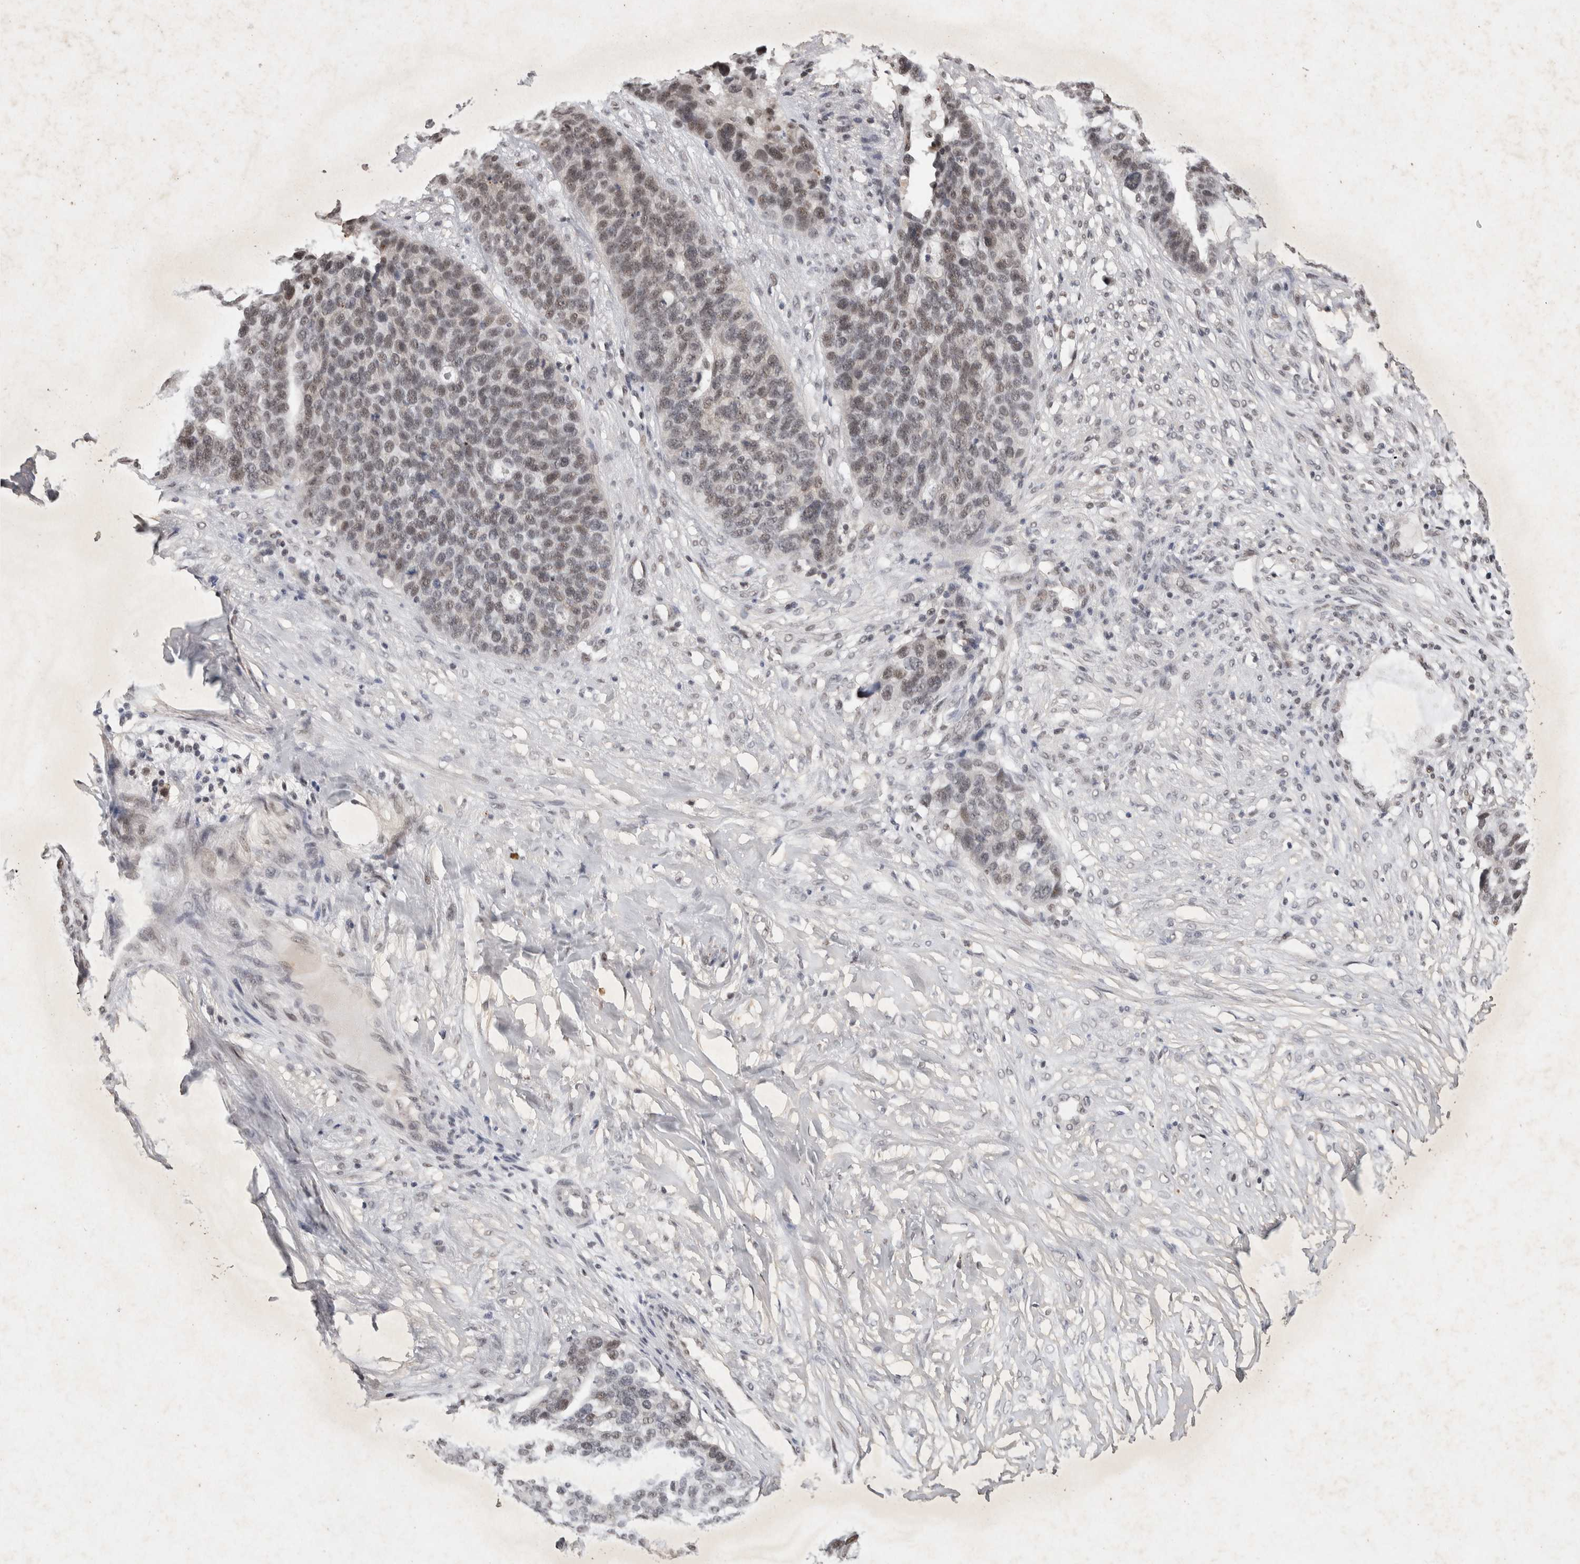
{"staining": {"intensity": "weak", "quantity": "25%-75%", "location": "nuclear"}, "tissue": "ovarian cancer", "cell_type": "Tumor cells", "image_type": "cancer", "snomed": [{"axis": "morphology", "description": "Cystadenocarcinoma, serous, NOS"}, {"axis": "topography", "description": "Ovary"}], "caption": "Protein expression analysis of ovarian serous cystadenocarcinoma reveals weak nuclear expression in about 25%-75% of tumor cells.", "gene": "XRCC5", "patient": {"sex": "female", "age": 59}}